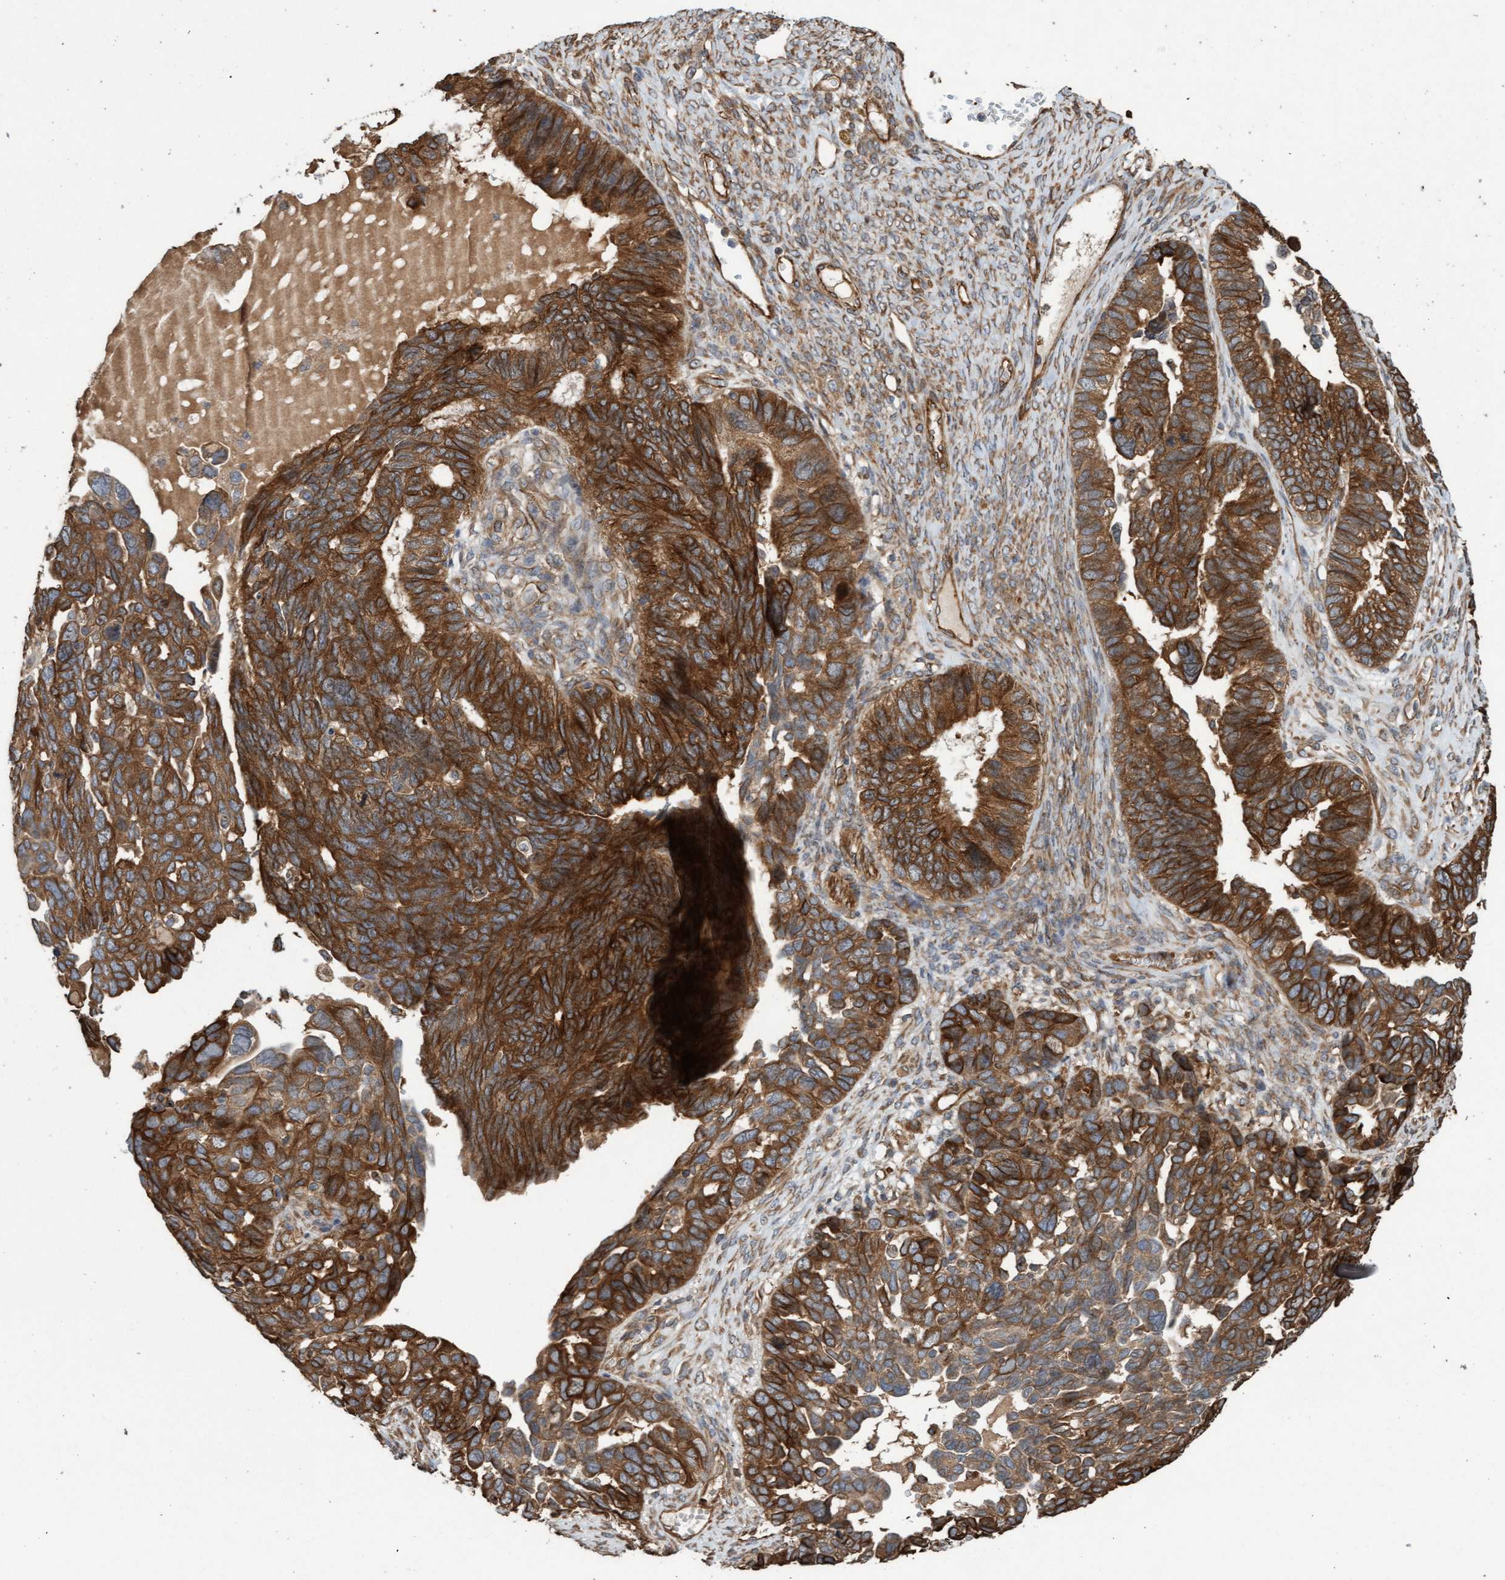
{"staining": {"intensity": "strong", "quantity": ">75%", "location": "cytoplasmic/membranous"}, "tissue": "ovarian cancer", "cell_type": "Tumor cells", "image_type": "cancer", "snomed": [{"axis": "morphology", "description": "Cystadenocarcinoma, serous, NOS"}, {"axis": "topography", "description": "Ovary"}], "caption": "Serous cystadenocarcinoma (ovarian) stained with immunohistochemistry exhibits strong cytoplasmic/membranous staining in about >75% of tumor cells. (Brightfield microscopy of DAB IHC at high magnification).", "gene": "CDC42EP4", "patient": {"sex": "female", "age": 79}}